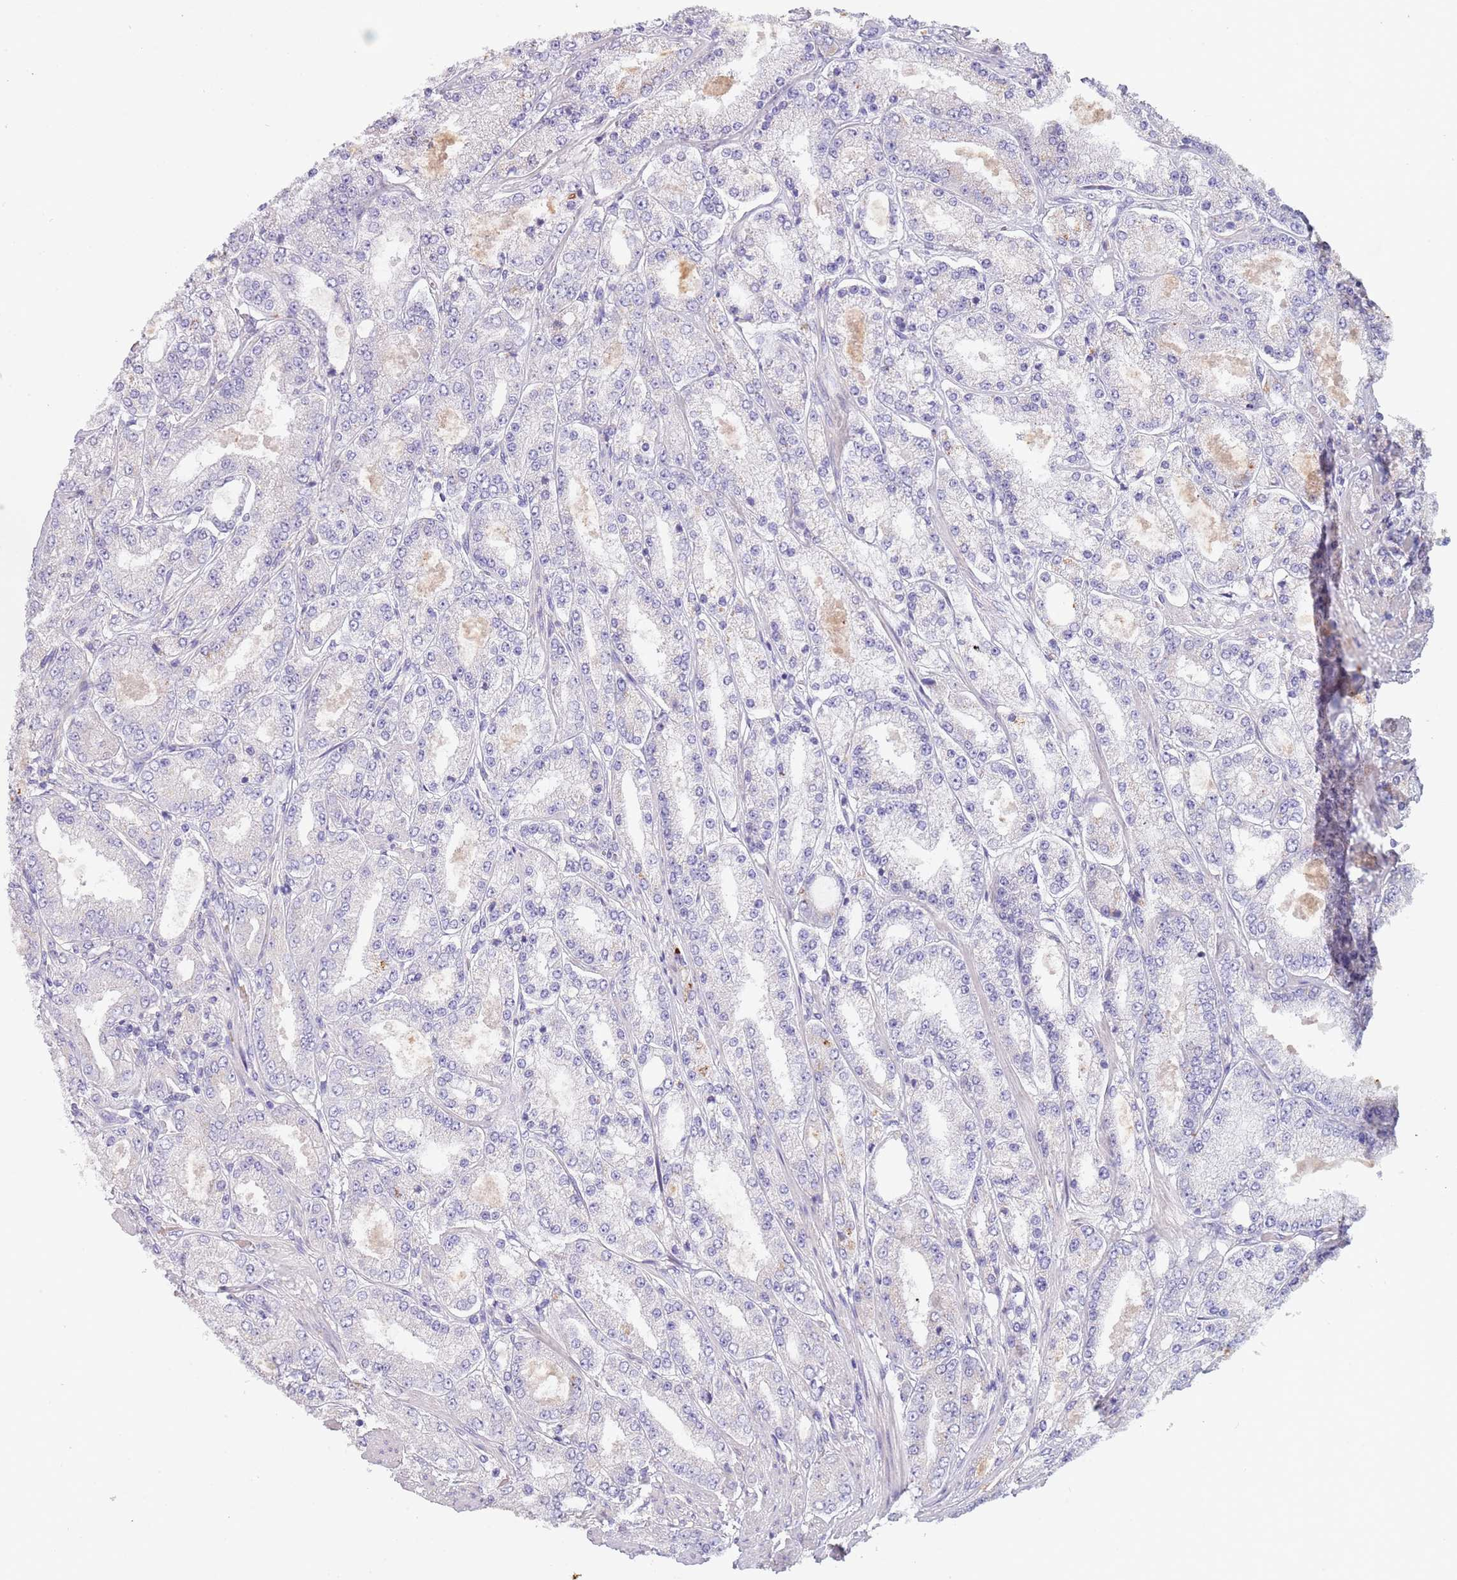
{"staining": {"intensity": "negative", "quantity": "none", "location": "none"}, "tissue": "prostate cancer", "cell_type": "Tumor cells", "image_type": "cancer", "snomed": [{"axis": "morphology", "description": "Adenocarcinoma, High grade"}, {"axis": "topography", "description": "Prostate"}], "caption": "Prostate high-grade adenocarcinoma was stained to show a protein in brown. There is no significant positivity in tumor cells.", "gene": "MAN1C1", "patient": {"sex": "male", "age": 68}}